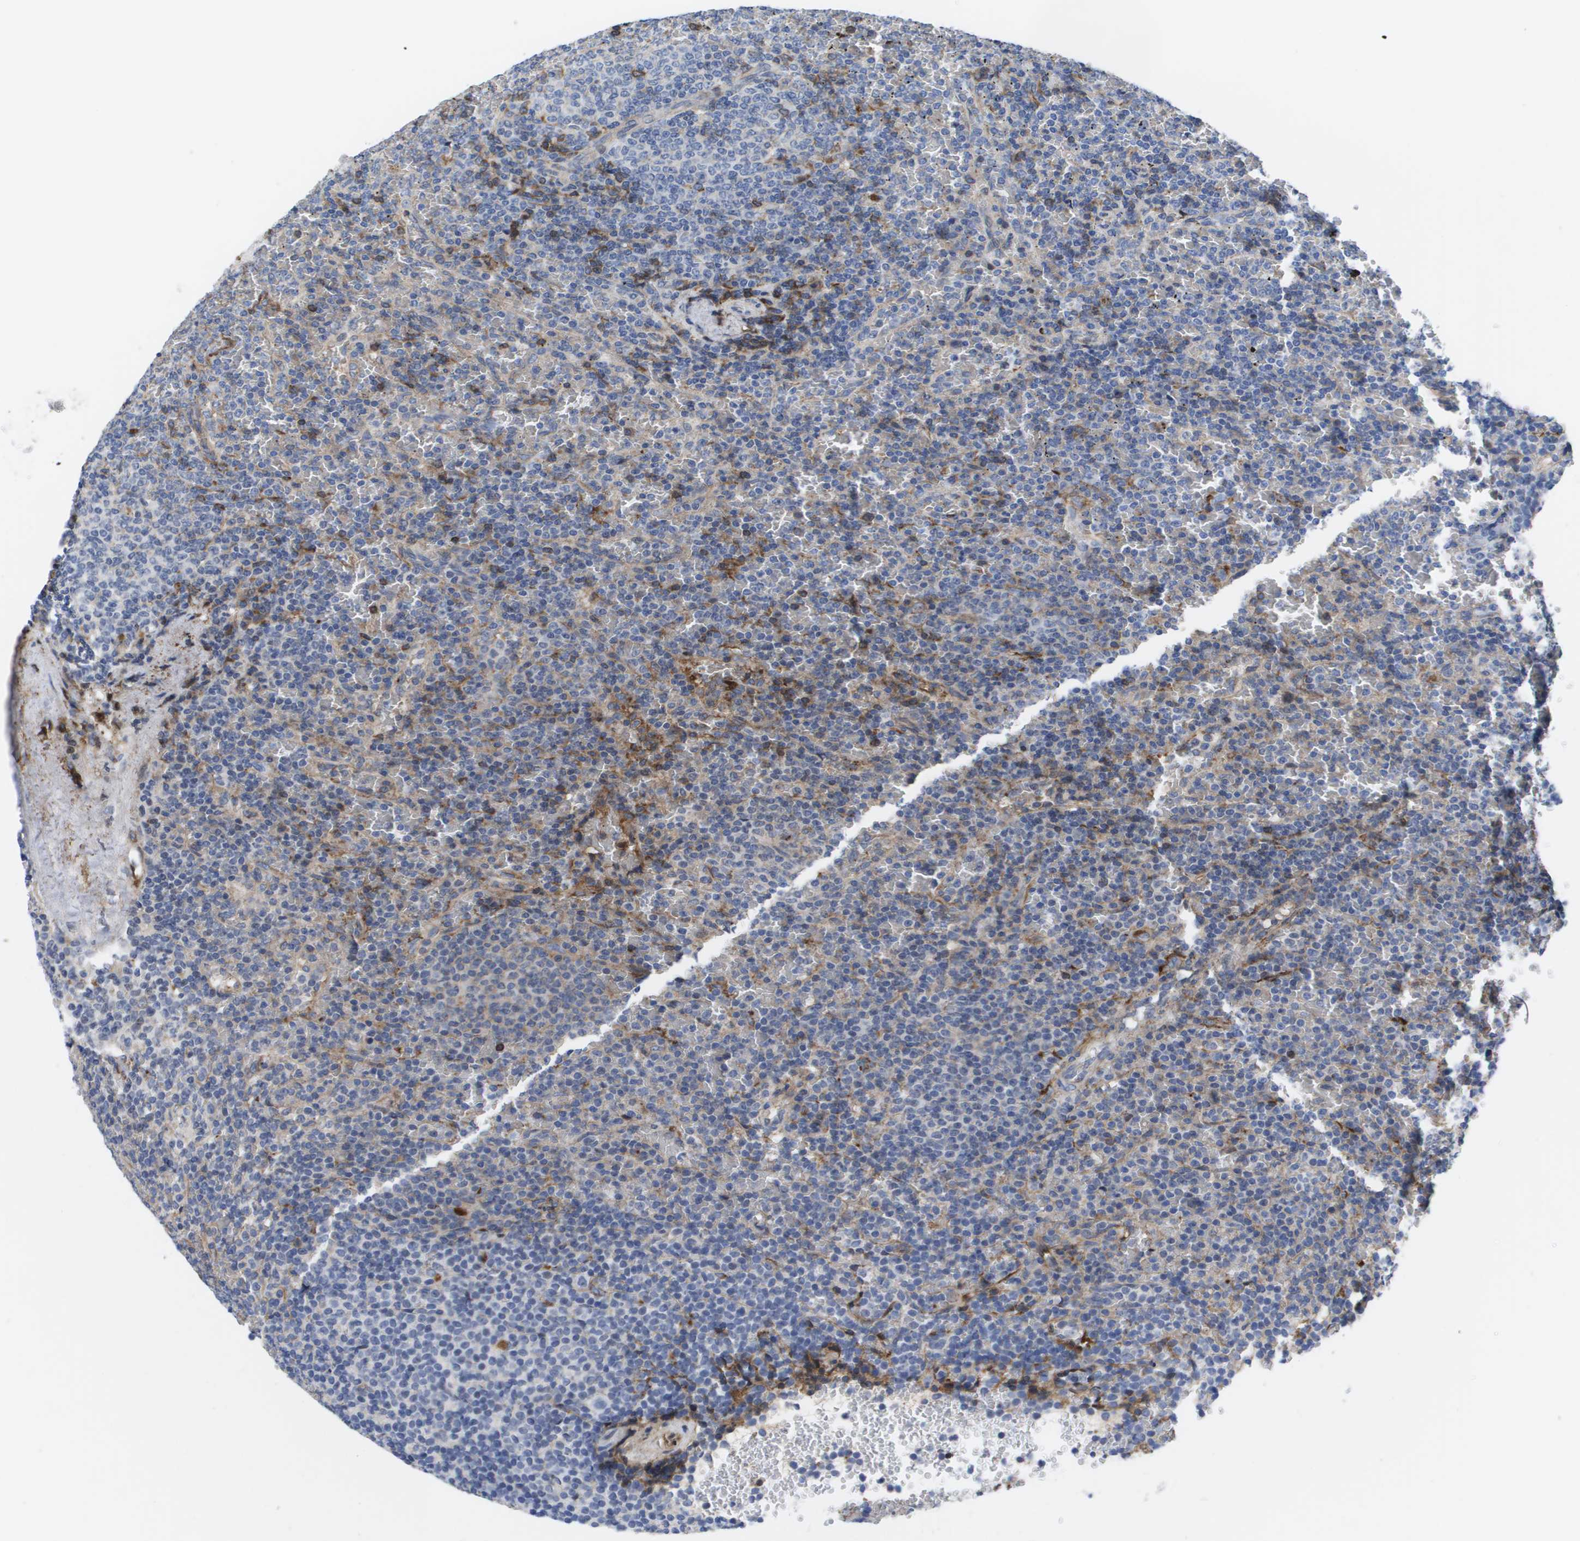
{"staining": {"intensity": "moderate", "quantity": "<25%", "location": "cytoplasmic/membranous"}, "tissue": "lymphoma", "cell_type": "Tumor cells", "image_type": "cancer", "snomed": [{"axis": "morphology", "description": "Malignant lymphoma, non-Hodgkin's type, Low grade"}, {"axis": "topography", "description": "Spleen"}], "caption": "Protein analysis of low-grade malignant lymphoma, non-Hodgkin's type tissue shows moderate cytoplasmic/membranous staining in approximately <25% of tumor cells.", "gene": "SERPINC1", "patient": {"sex": "female", "age": 77}}